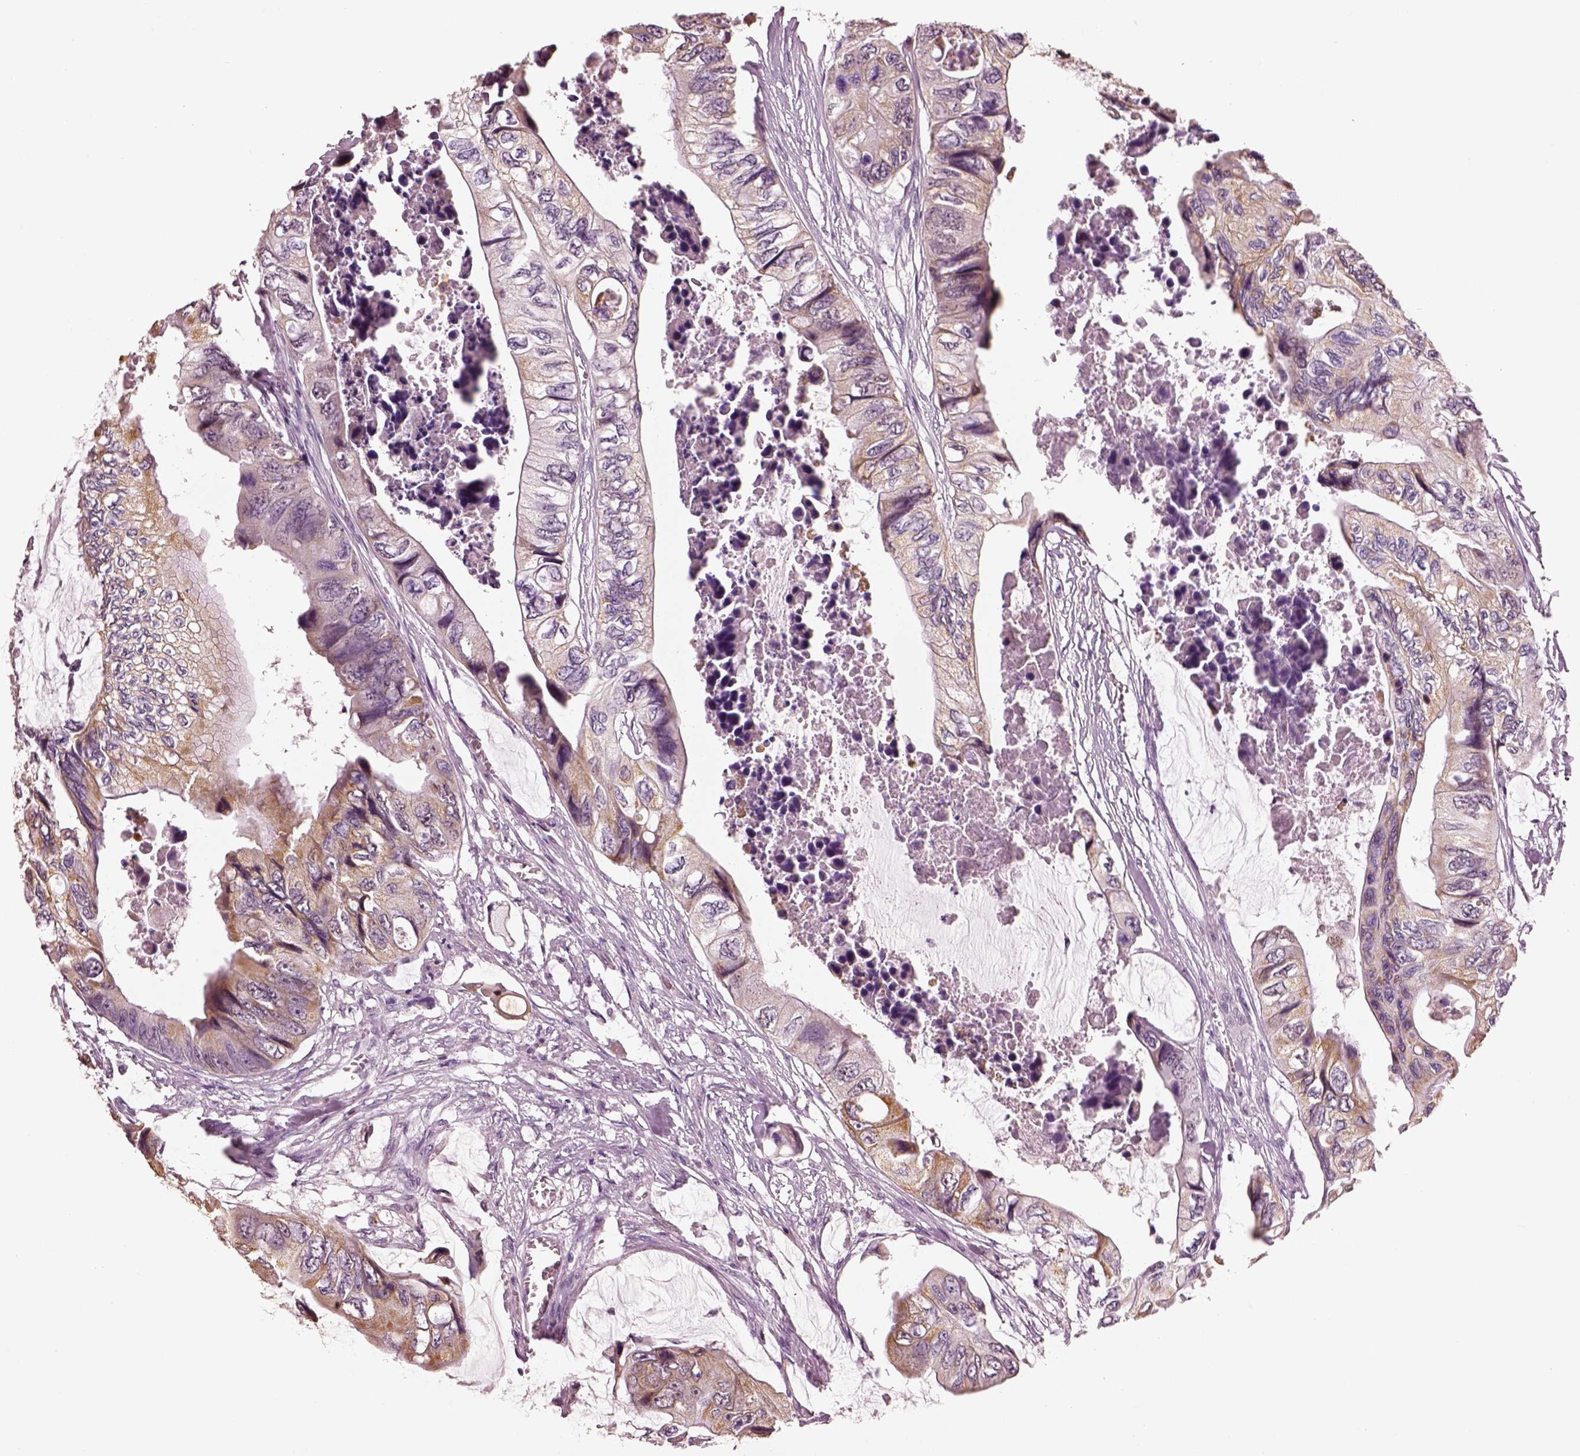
{"staining": {"intensity": "moderate", "quantity": ">75%", "location": "cytoplasmic/membranous"}, "tissue": "colorectal cancer", "cell_type": "Tumor cells", "image_type": "cancer", "snomed": [{"axis": "morphology", "description": "Adenocarcinoma, NOS"}, {"axis": "topography", "description": "Rectum"}], "caption": "There is medium levels of moderate cytoplasmic/membranous expression in tumor cells of colorectal cancer, as demonstrated by immunohistochemical staining (brown color).", "gene": "ELSPBP1", "patient": {"sex": "male", "age": 63}}